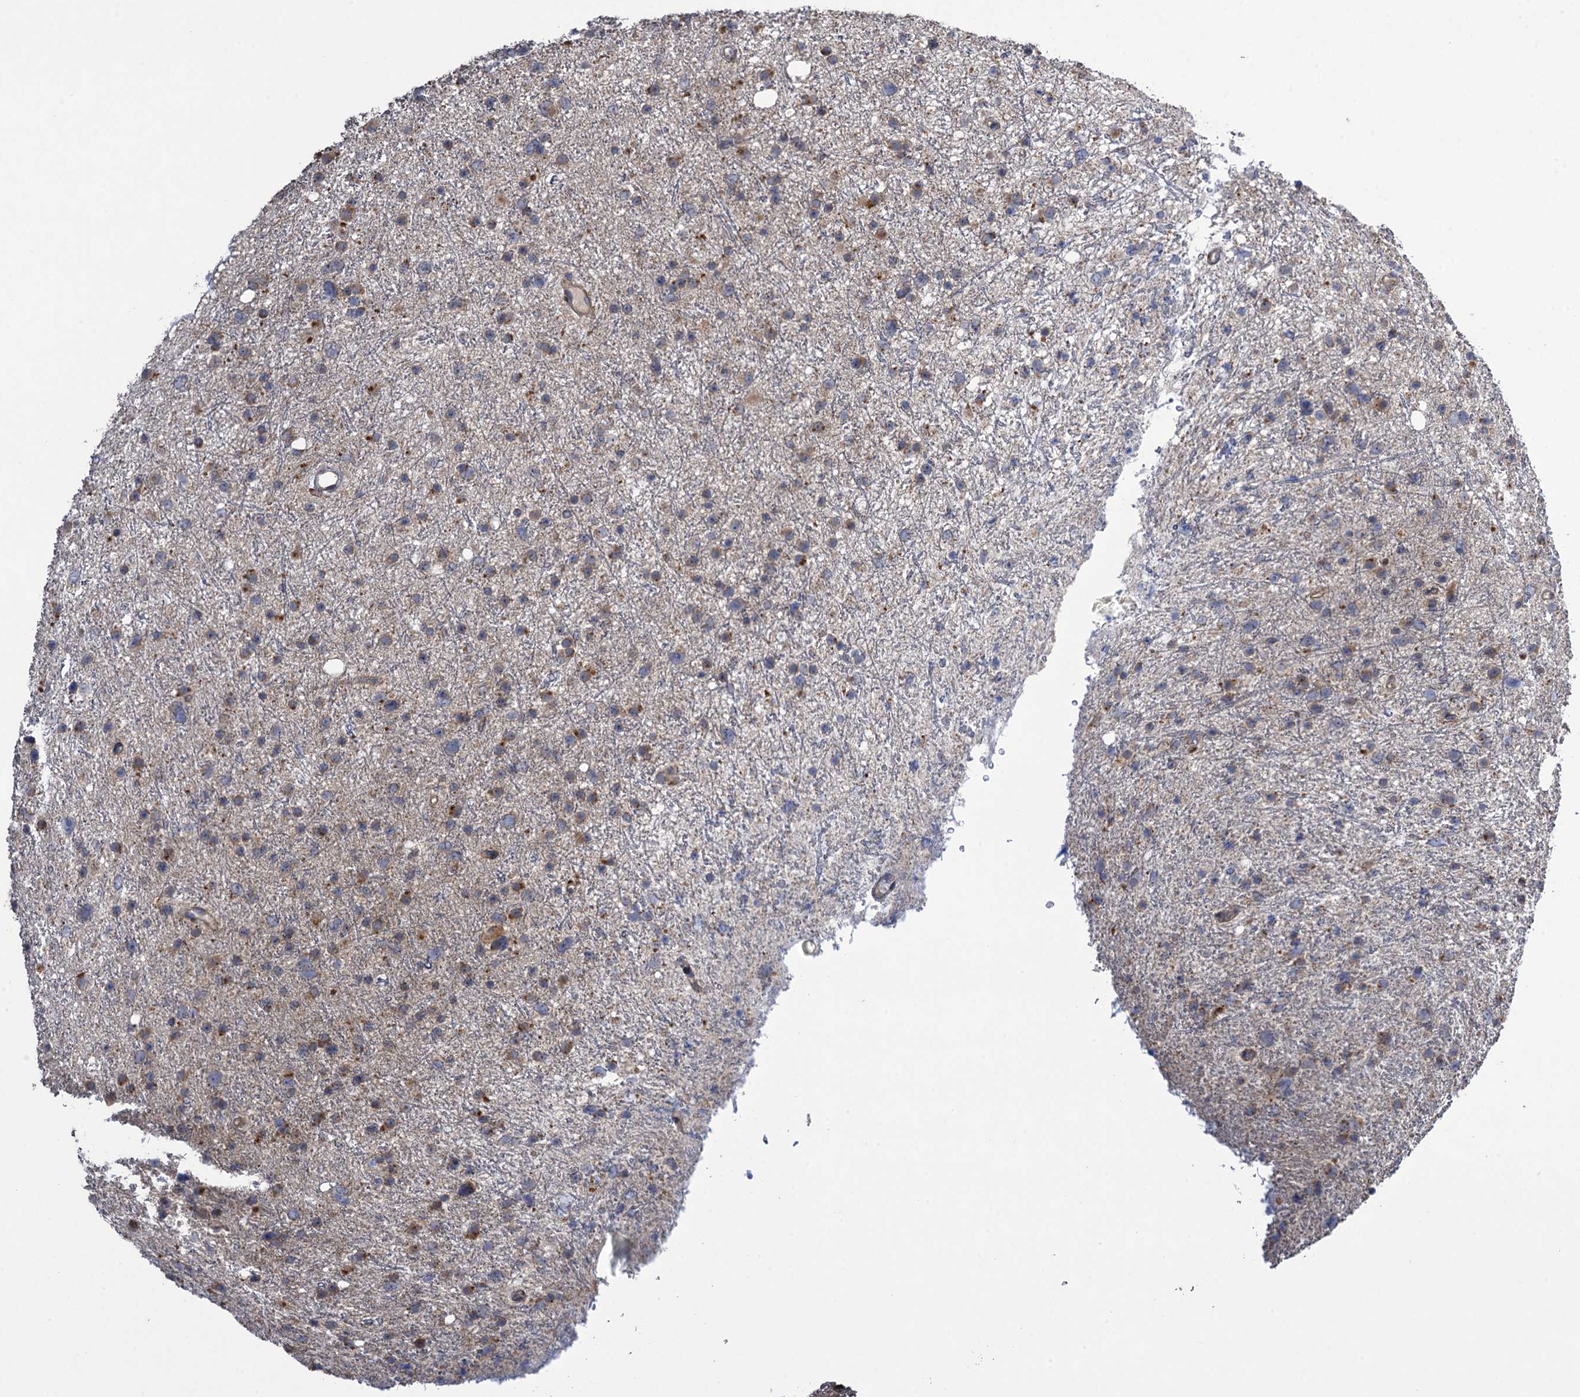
{"staining": {"intensity": "weak", "quantity": "25%-75%", "location": "cytoplasmic/membranous"}, "tissue": "glioma", "cell_type": "Tumor cells", "image_type": "cancer", "snomed": [{"axis": "morphology", "description": "Glioma, malignant, Low grade"}, {"axis": "topography", "description": "Cerebral cortex"}], "caption": "Weak cytoplasmic/membranous positivity is identified in approximately 25%-75% of tumor cells in glioma.", "gene": "WDR88", "patient": {"sex": "female", "age": 39}}